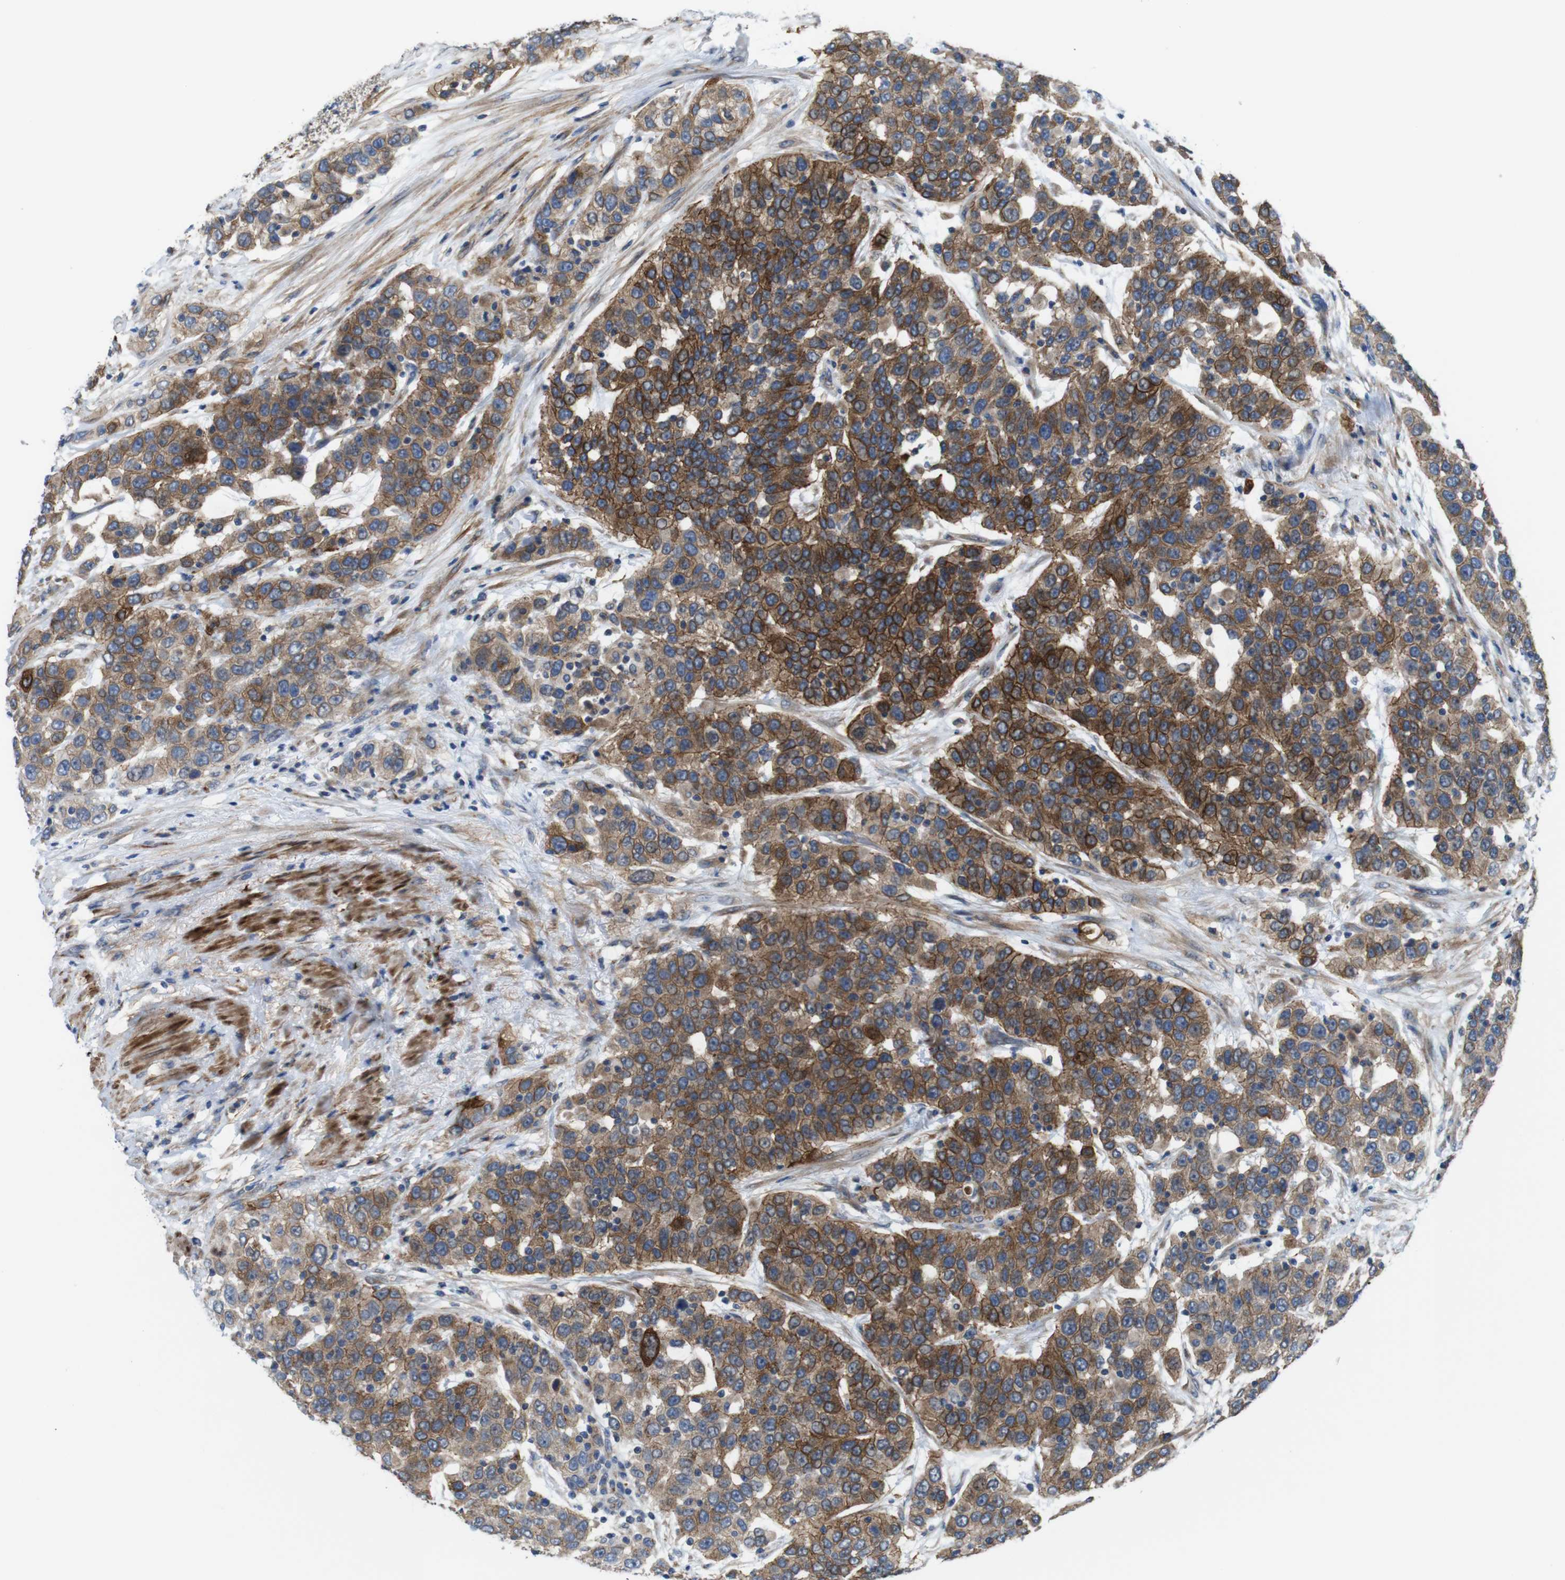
{"staining": {"intensity": "strong", "quantity": "25%-75%", "location": "cytoplasmic/membranous"}, "tissue": "urothelial cancer", "cell_type": "Tumor cells", "image_type": "cancer", "snomed": [{"axis": "morphology", "description": "Urothelial carcinoma, High grade"}, {"axis": "topography", "description": "Urinary bladder"}], "caption": "Urothelial carcinoma (high-grade) stained with DAB (3,3'-diaminobenzidine) IHC reveals high levels of strong cytoplasmic/membranous staining in approximately 25%-75% of tumor cells.", "gene": "EFCAB14", "patient": {"sex": "female", "age": 80}}